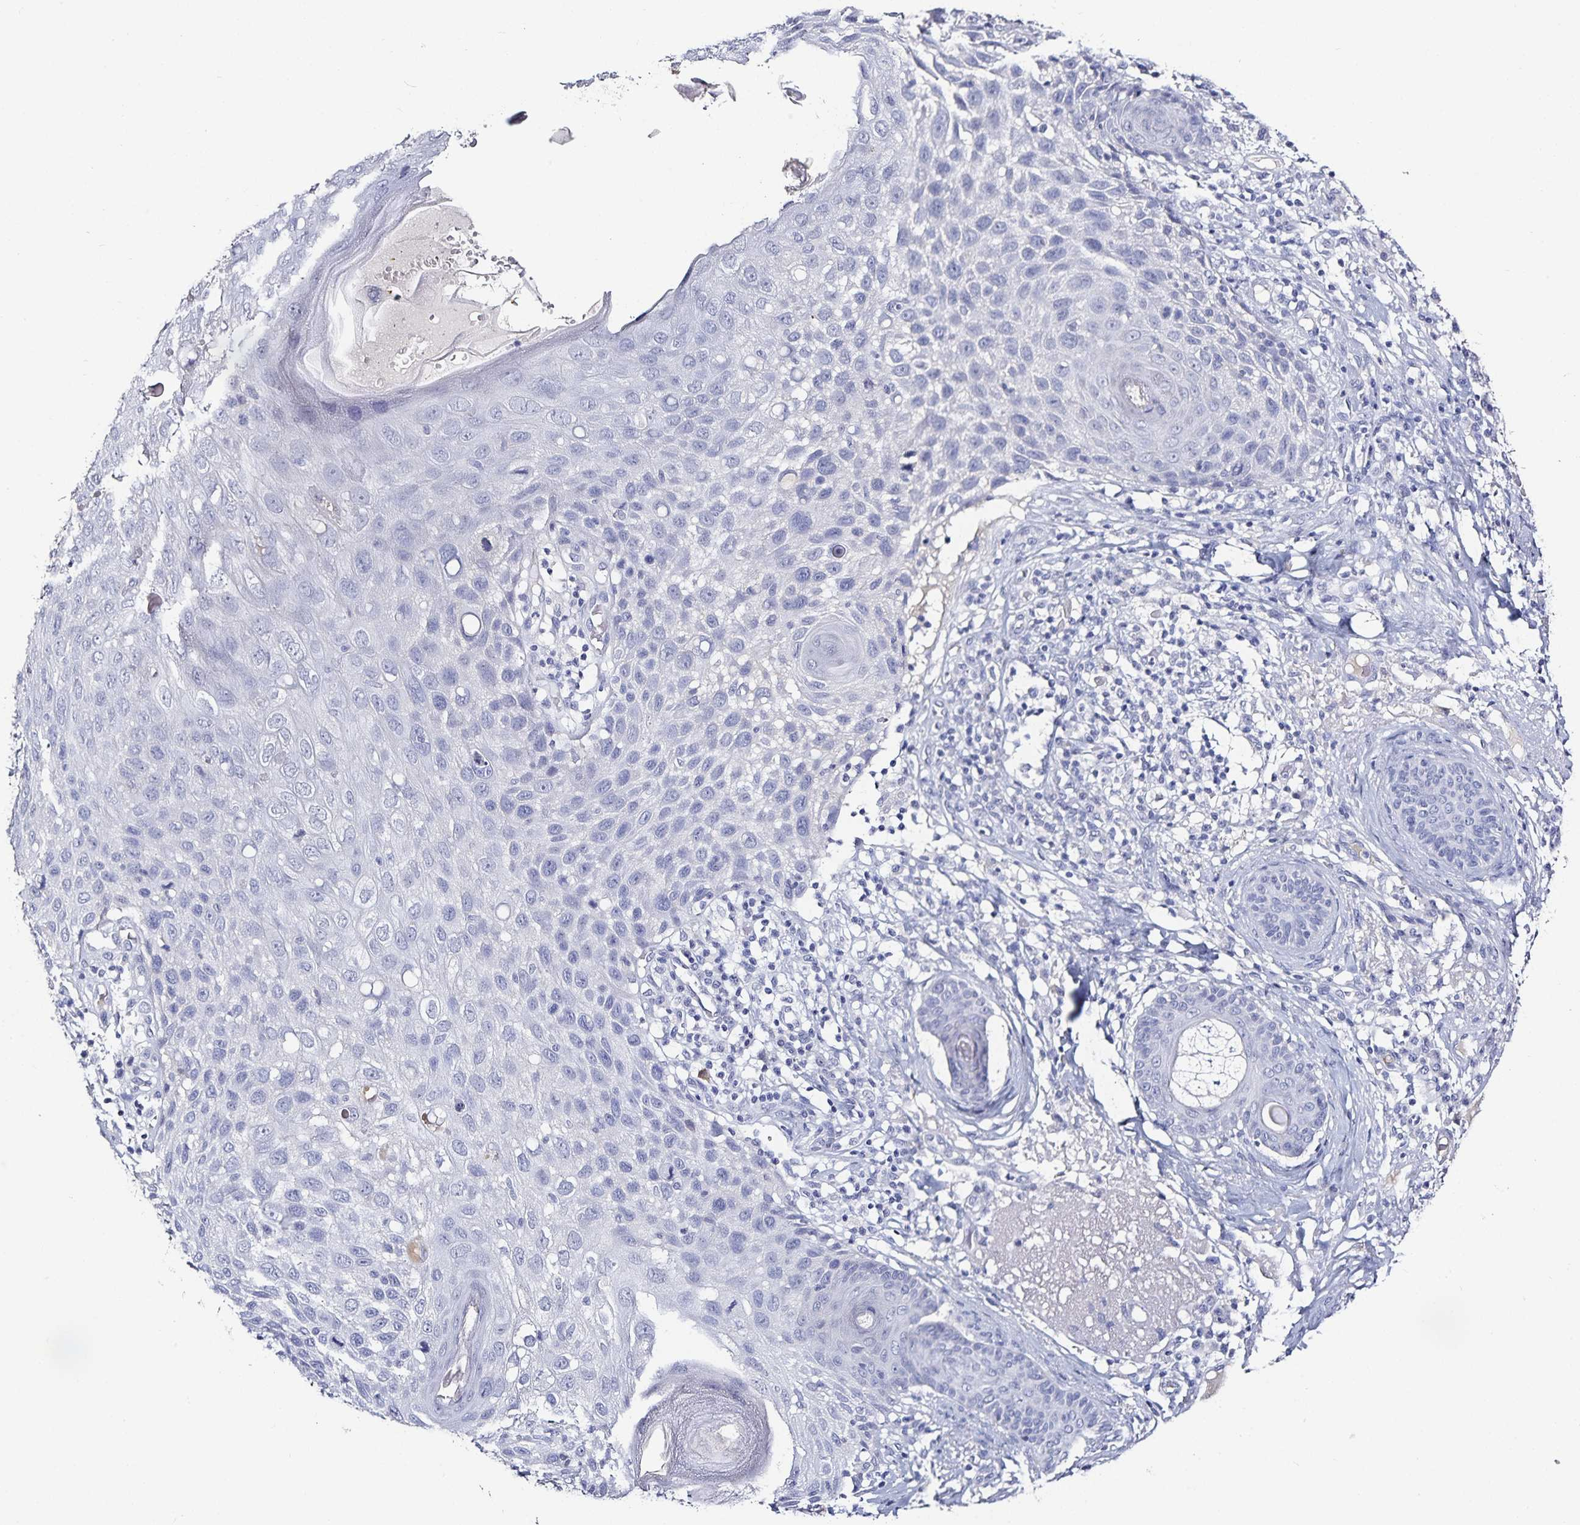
{"staining": {"intensity": "negative", "quantity": "none", "location": "none"}, "tissue": "skin cancer", "cell_type": "Tumor cells", "image_type": "cancer", "snomed": [{"axis": "morphology", "description": "Squamous cell carcinoma, NOS"}, {"axis": "topography", "description": "Skin"}], "caption": "Tumor cells are negative for protein expression in human squamous cell carcinoma (skin).", "gene": "TTR", "patient": {"sex": "female", "age": 87}}